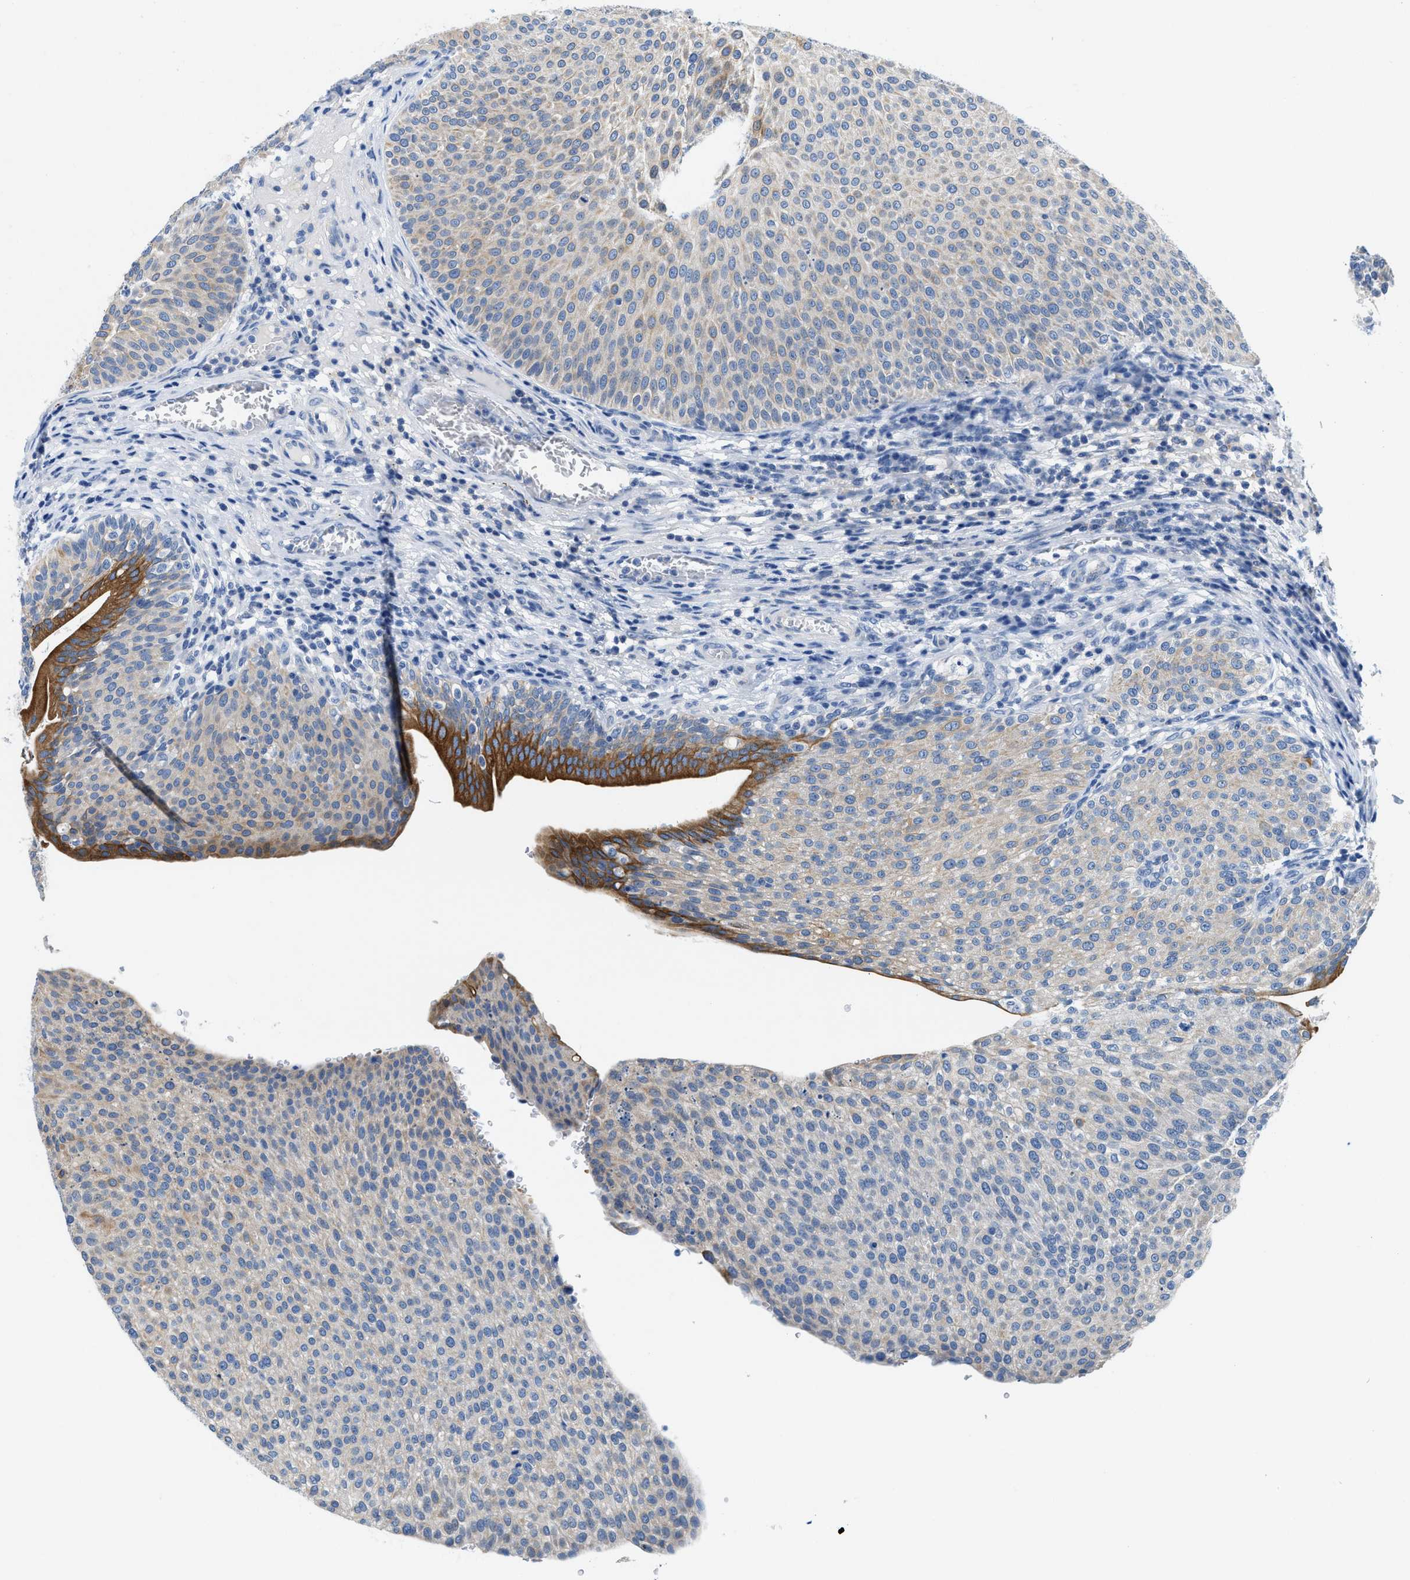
{"staining": {"intensity": "weak", "quantity": "25%-75%", "location": "cytoplasmic/membranous"}, "tissue": "urothelial cancer", "cell_type": "Tumor cells", "image_type": "cancer", "snomed": [{"axis": "morphology", "description": "Urothelial carcinoma, Low grade"}, {"axis": "topography", "description": "Smooth muscle"}, {"axis": "topography", "description": "Urinary bladder"}], "caption": "Protein staining of low-grade urothelial carcinoma tissue exhibits weak cytoplasmic/membranous expression in about 25%-75% of tumor cells.", "gene": "BPGM", "patient": {"sex": "male", "age": 60}}